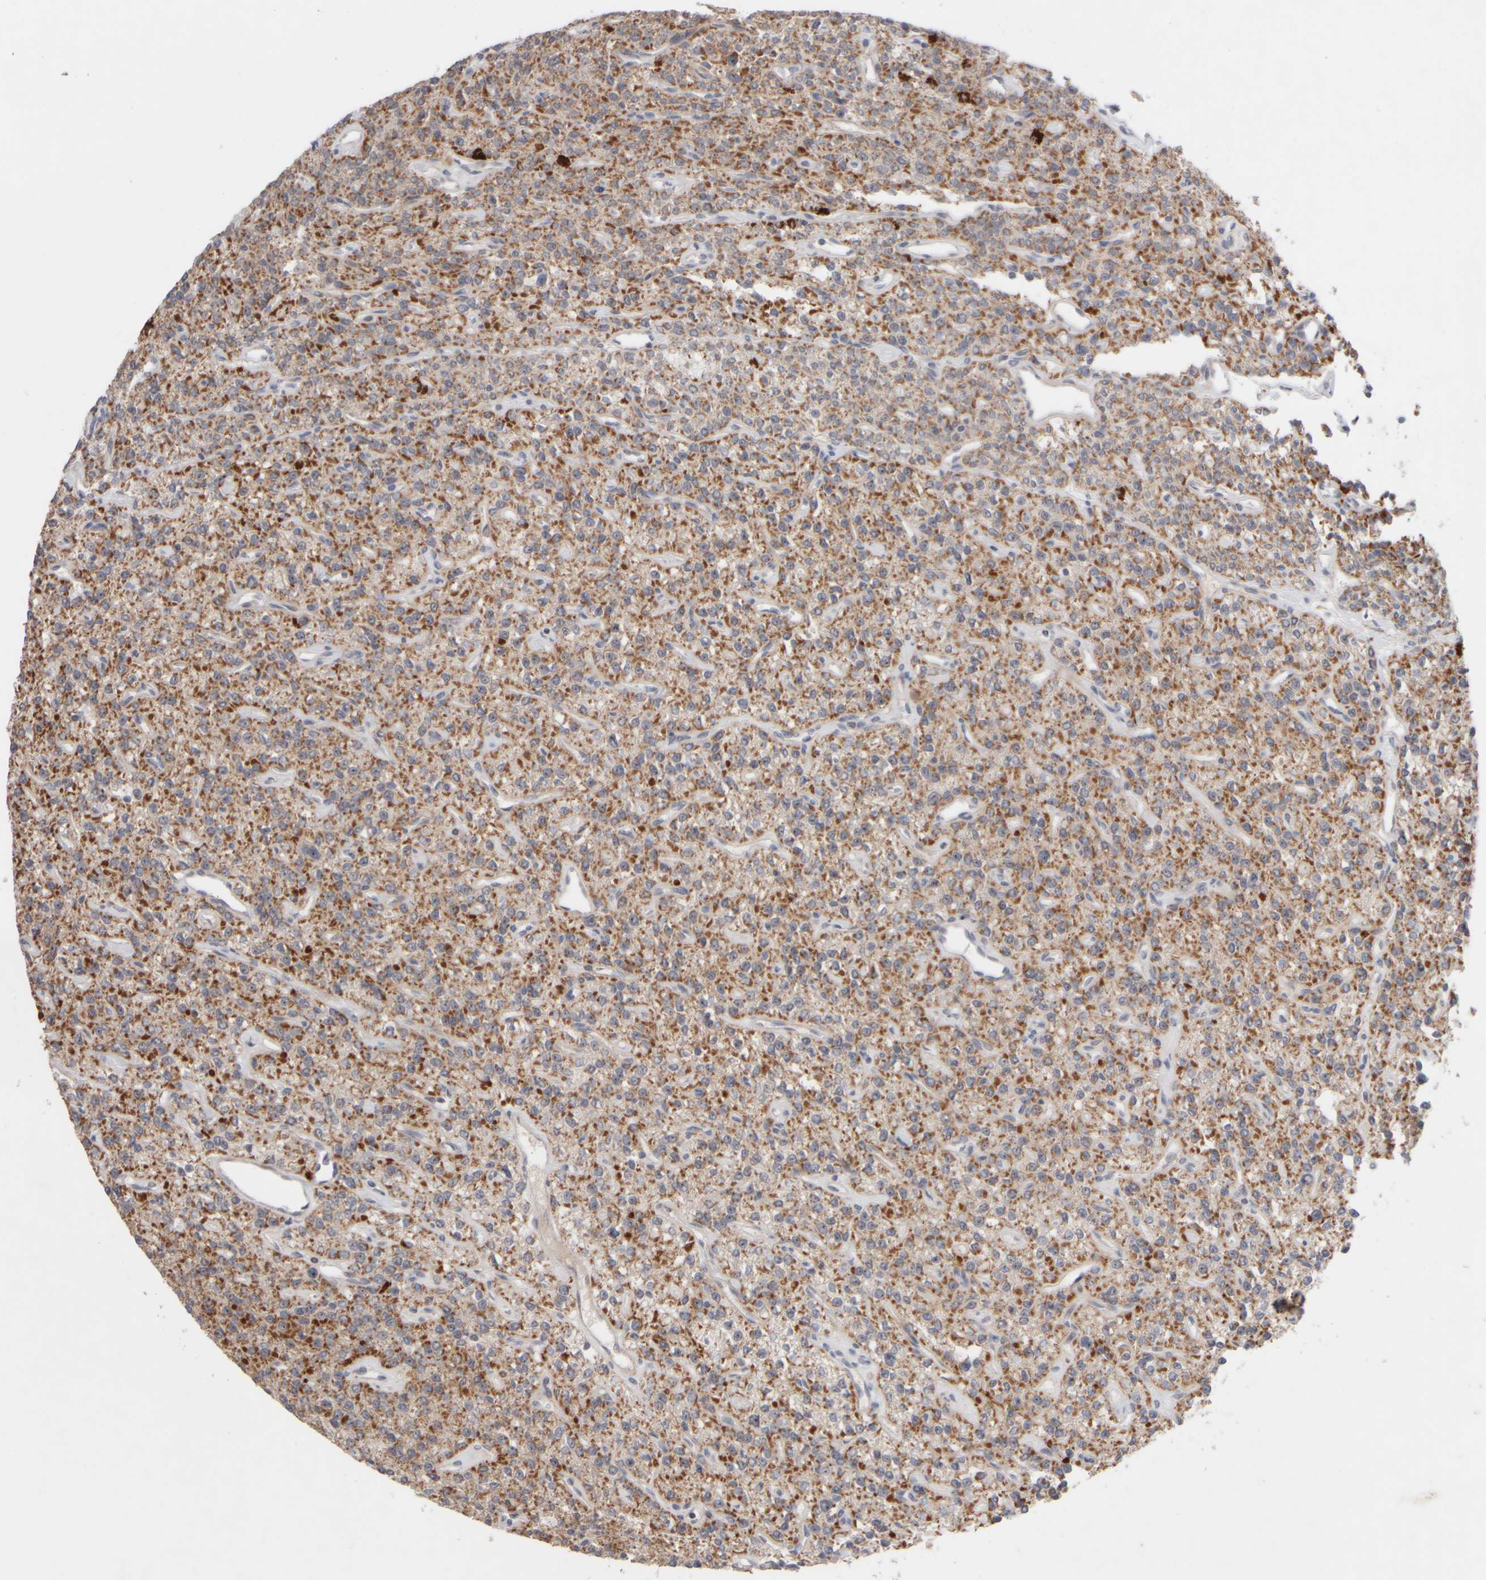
{"staining": {"intensity": "moderate", "quantity": ">75%", "location": "cytoplasmic/membranous"}, "tissue": "parathyroid gland", "cell_type": "Glandular cells", "image_type": "normal", "snomed": [{"axis": "morphology", "description": "Normal tissue, NOS"}, {"axis": "topography", "description": "Parathyroid gland"}], "caption": "Protein staining of benign parathyroid gland demonstrates moderate cytoplasmic/membranous positivity in about >75% of glandular cells. Nuclei are stained in blue.", "gene": "CHADL", "patient": {"sex": "male", "age": 46}}